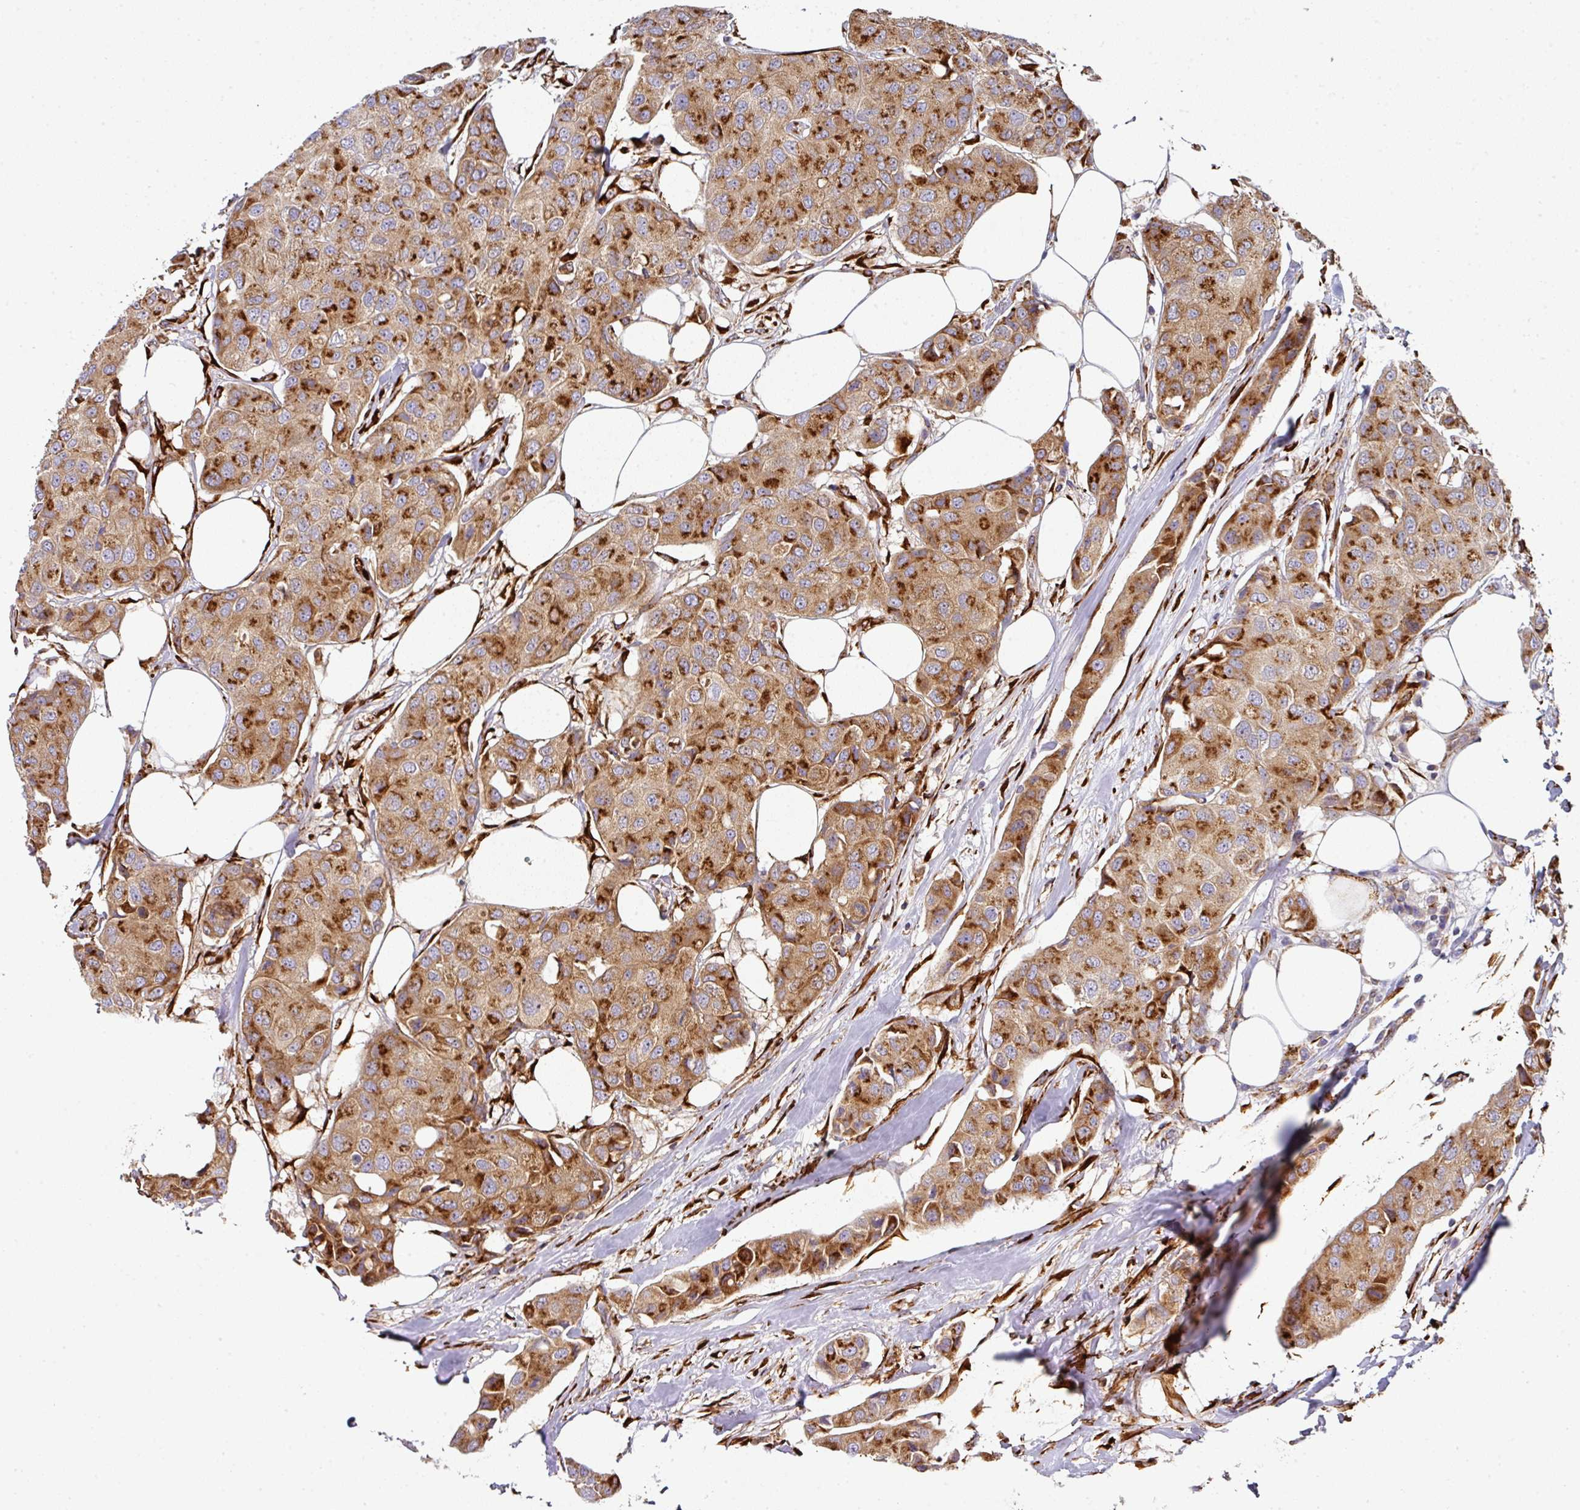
{"staining": {"intensity": "strong", "quantity": ">75%", "location": "cytoplasmic/membranous"}, "tissue": "breast cancer", "cell_type": "Tumor cells", "image_type": "cancer", "snomed": [{"axis": "morphology", "description": "Duct carcinoma"}, {"axis": "topography", "description": "Breast"}], "caption": "Intraductal carcinoma (breast) stained with IHC shows strong cytoplasmic/membranous staining in approximately >75% of tumor cells.", "gene": "ZNF268", "patient": {"sex": "female", "age": 80}}